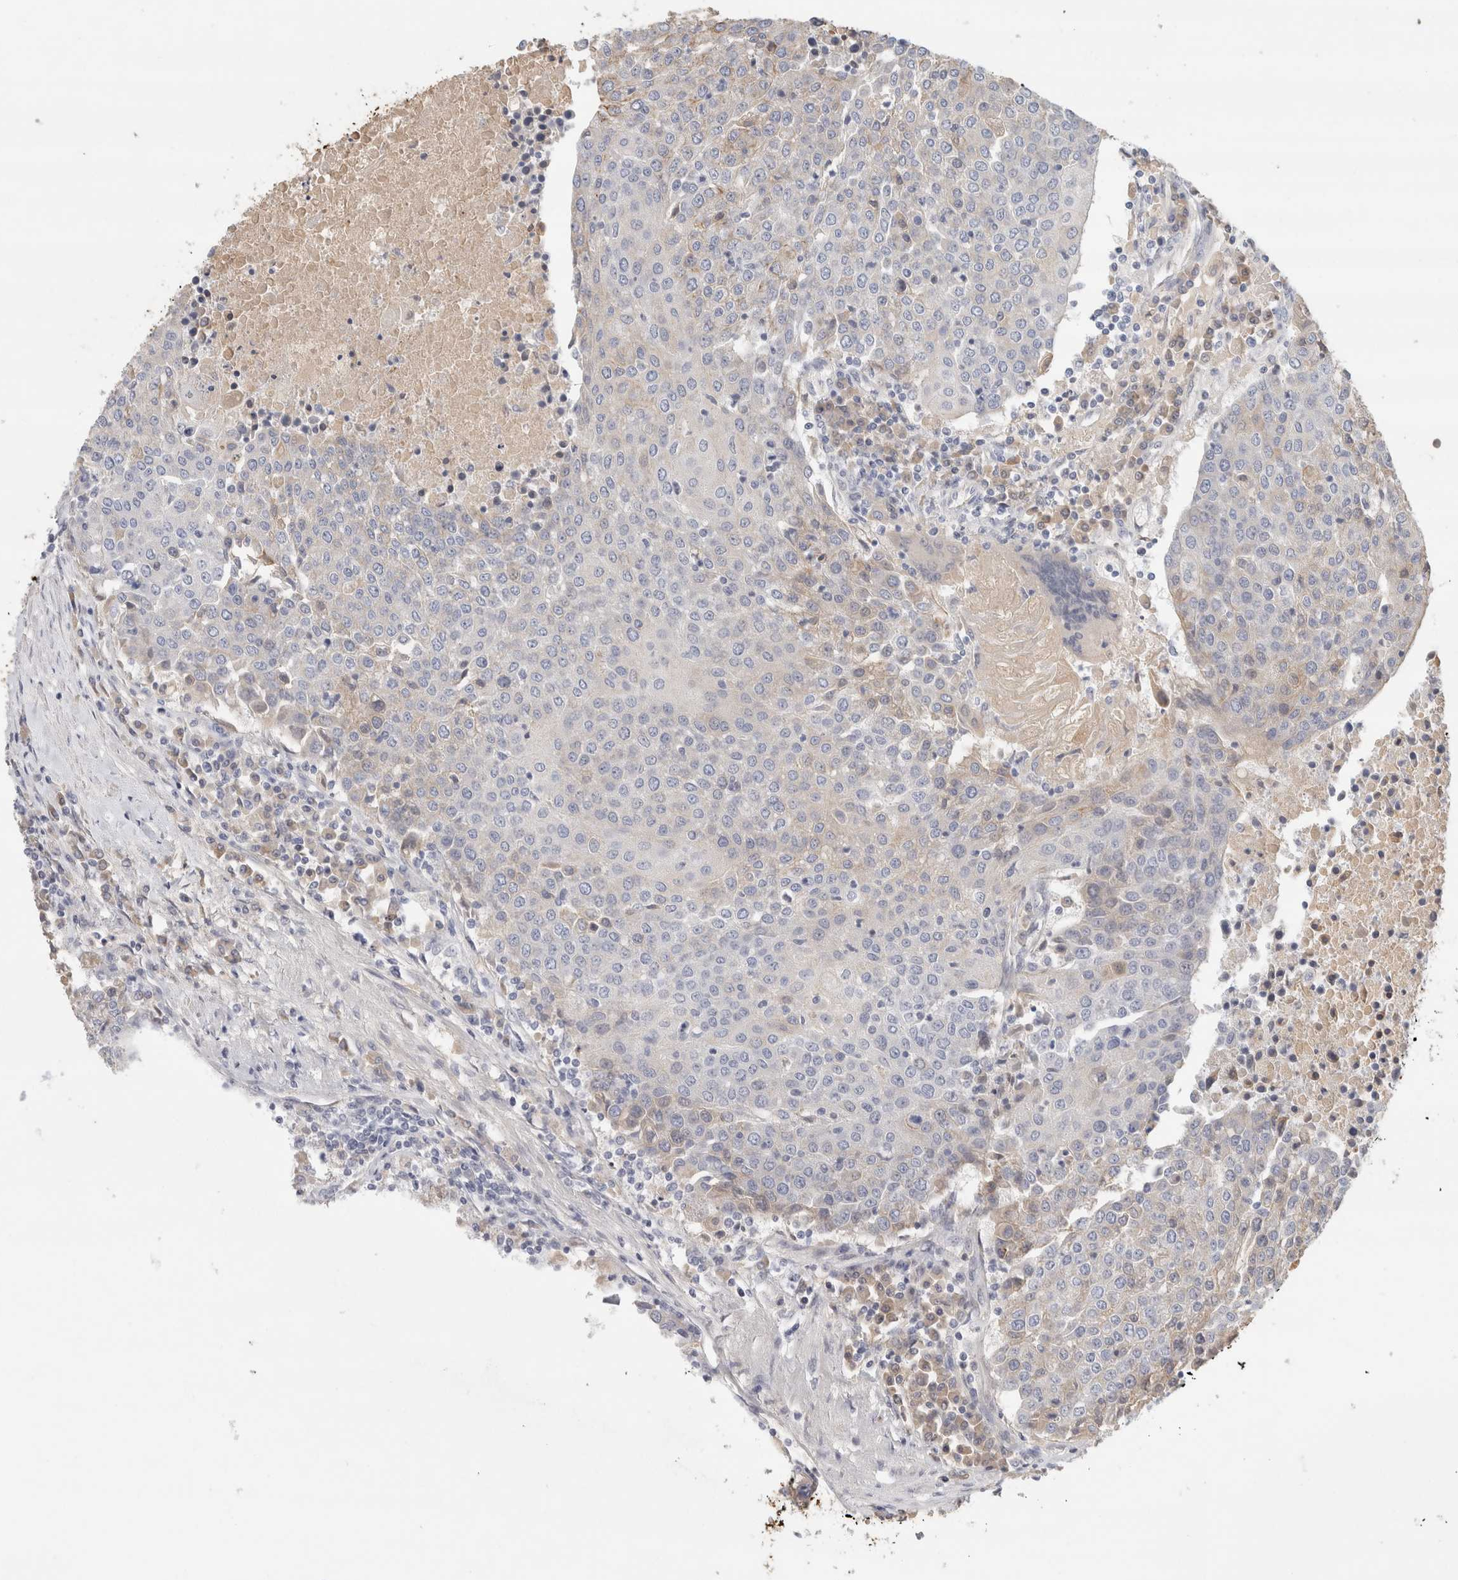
{"staining": {"intensity": "weak", "quantity": "<25%", "location": "cytoplasmic/membranous"}, "tissue": "urothelial cancer", "cell_type": "Tumor cells", "image_type": "cancer", "snomed": [{"axis": "morphology", "description": "Urothelial carcinoma, High grade"}, {"axis": "topography", "description": "Urinary bladder"}], "caption": "Immunohistochemistry of human urothelial cancer shows no expression in tumor cells.", "gene": "STK31", "patient": {"sex": "female", "age": 85}}